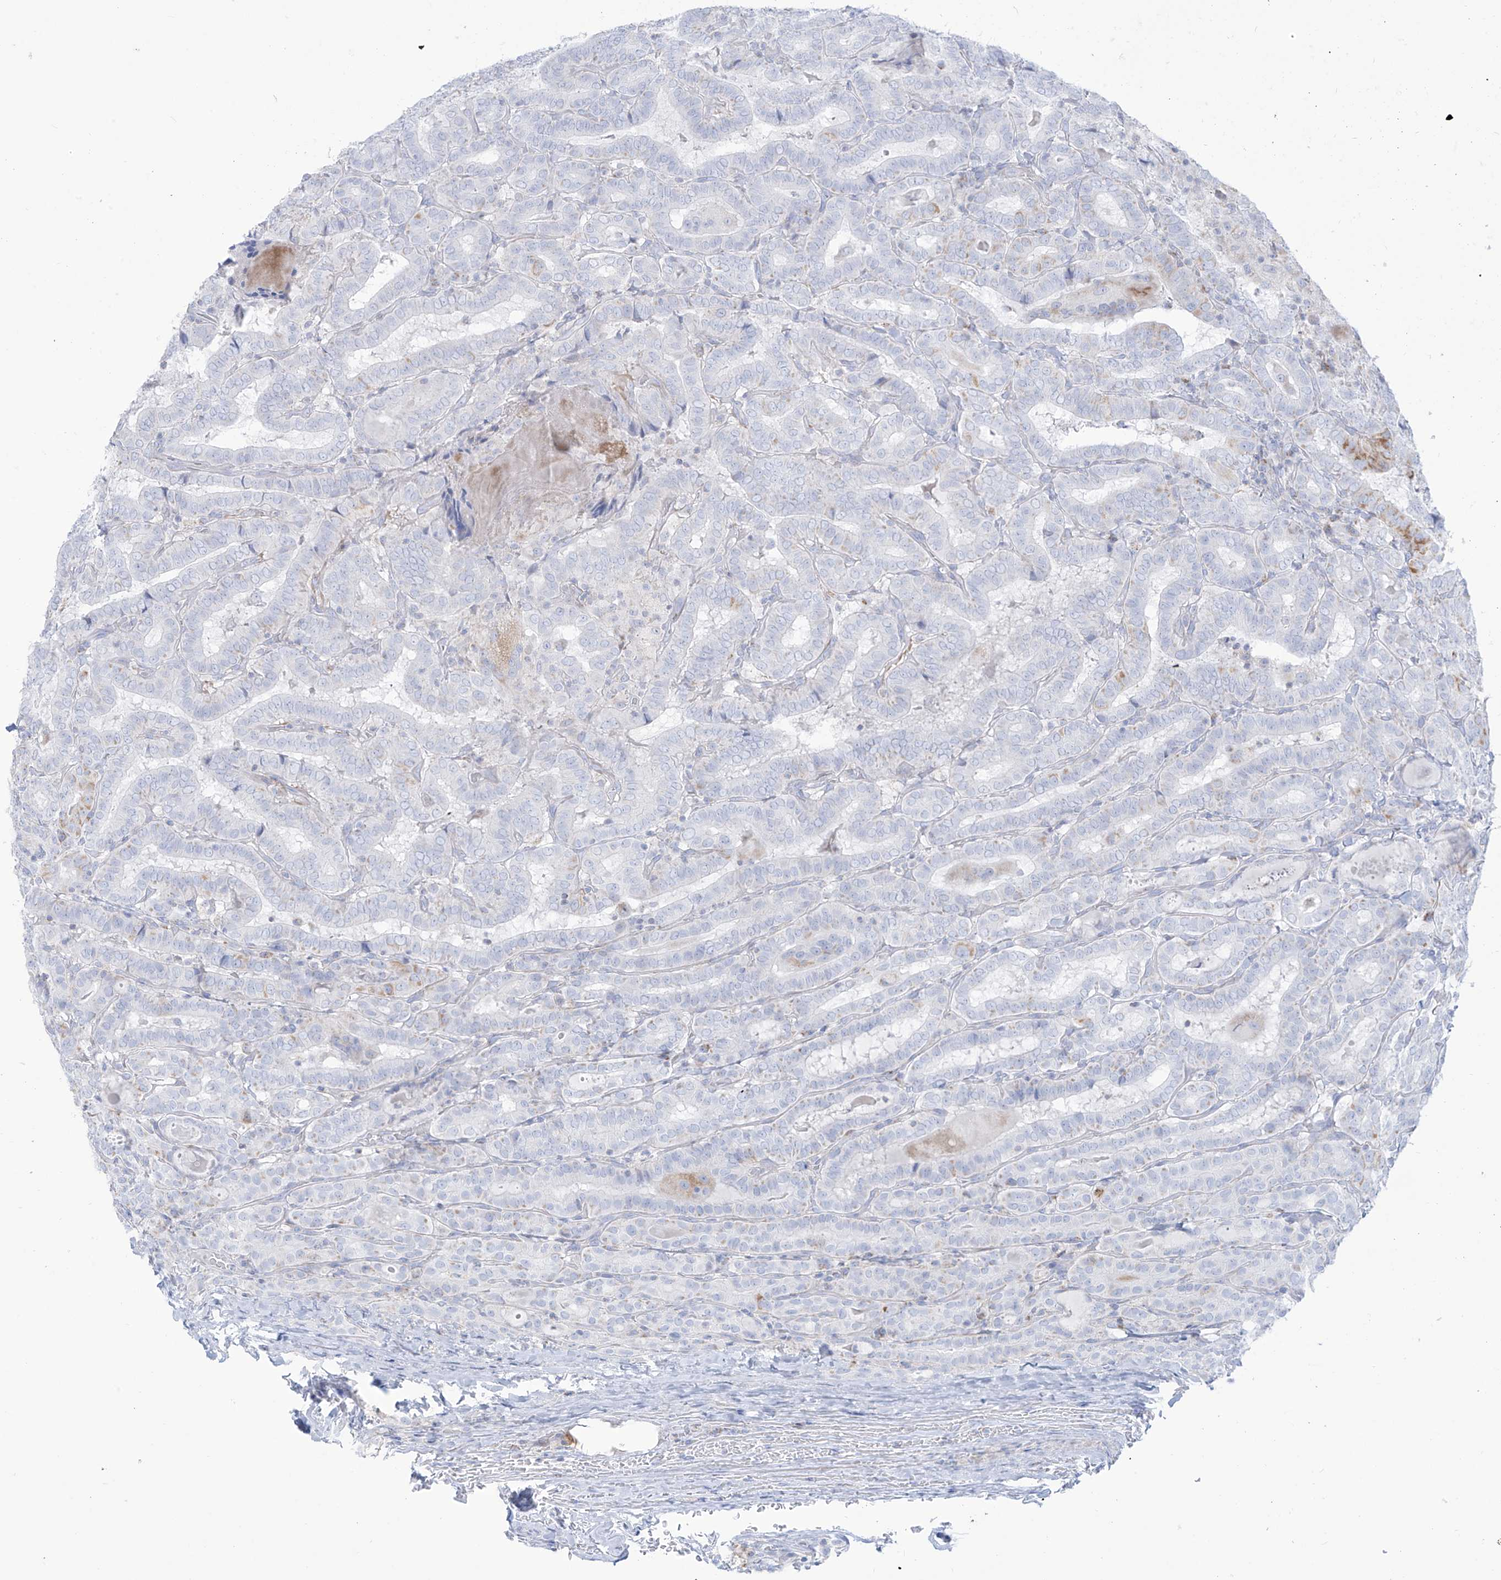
{"staining": {"intensity": "negative", "quantity": "none", "location": "none"}, "tissue": "thyroid cancer", "cell_type": "Tumor cells", "image_type": "cancer", "snomed": [{"axis": "morphology", "description": "Papillary adenocarcinoma, NOS"}, {"axis": "topography", "description": "Thyroid gland"}], "caption": "Human thyroid papillary adenocarcinoma stained for a protein using IHC demonstrates no expression in tumor cells.", "gene": "SLC26A3", "patient": {"sex": "female", "age": 72}}